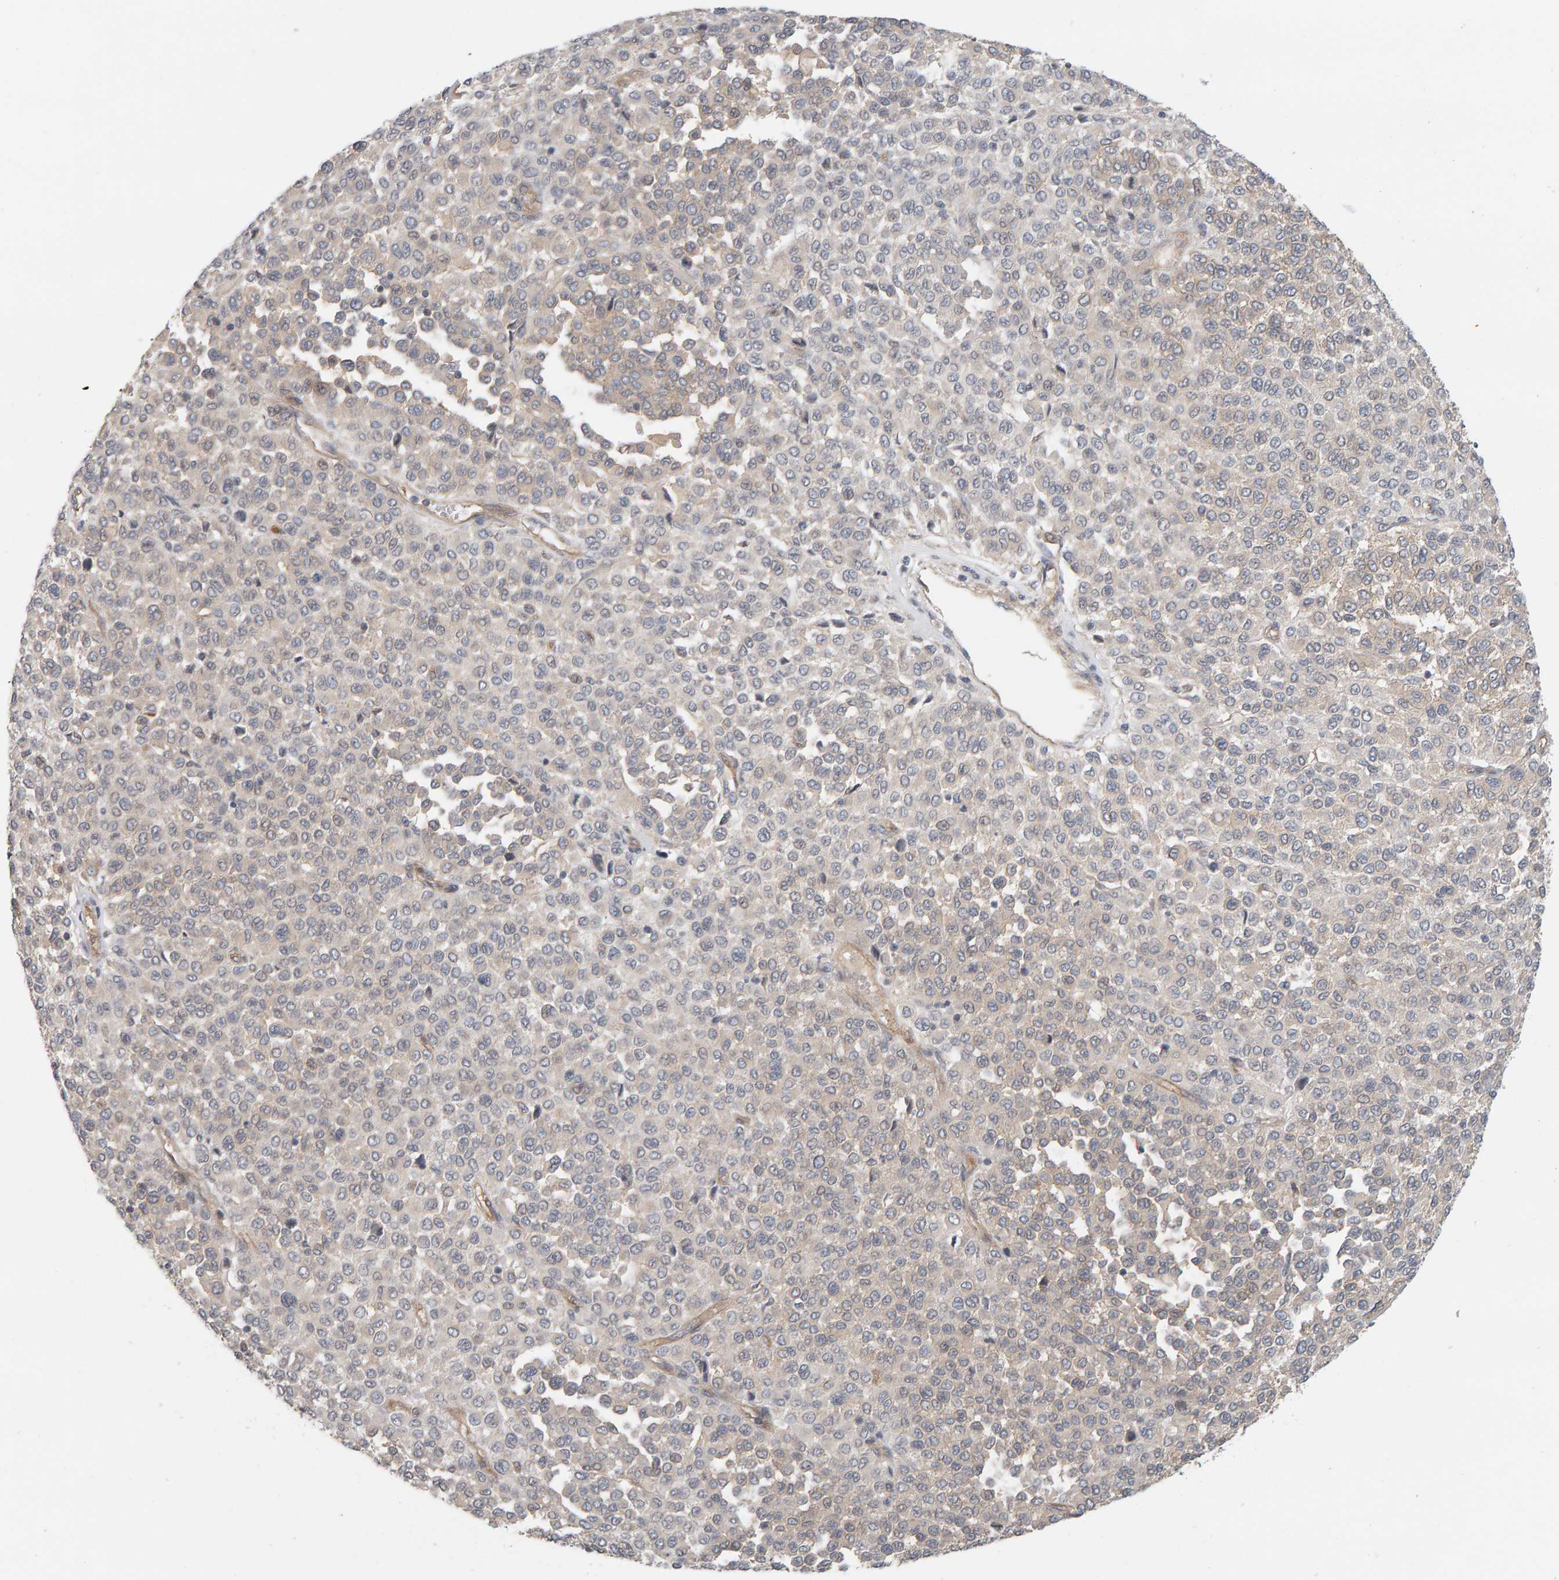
{"staining": {"intensity": "weak", "quantity": "<25%", "location": "cytoplasmic/membranous"}, "tissue": "melanoma", "cell_type": "Tumor cells", "image_type": "cancer", "snomed": [{"axis": "morphology", "description": "Malignant melanoma, Metastatic site"}, {"axis": "topography", "description": "Pancreas"}], "caption": "Immunohistochemistry photomicrograph of human melanoma stained for a protein (brown), which exhibits no positivity in tumor cells.", "gene": "PPP1R16A", "patient": {"sex": "female", "age": 30}}